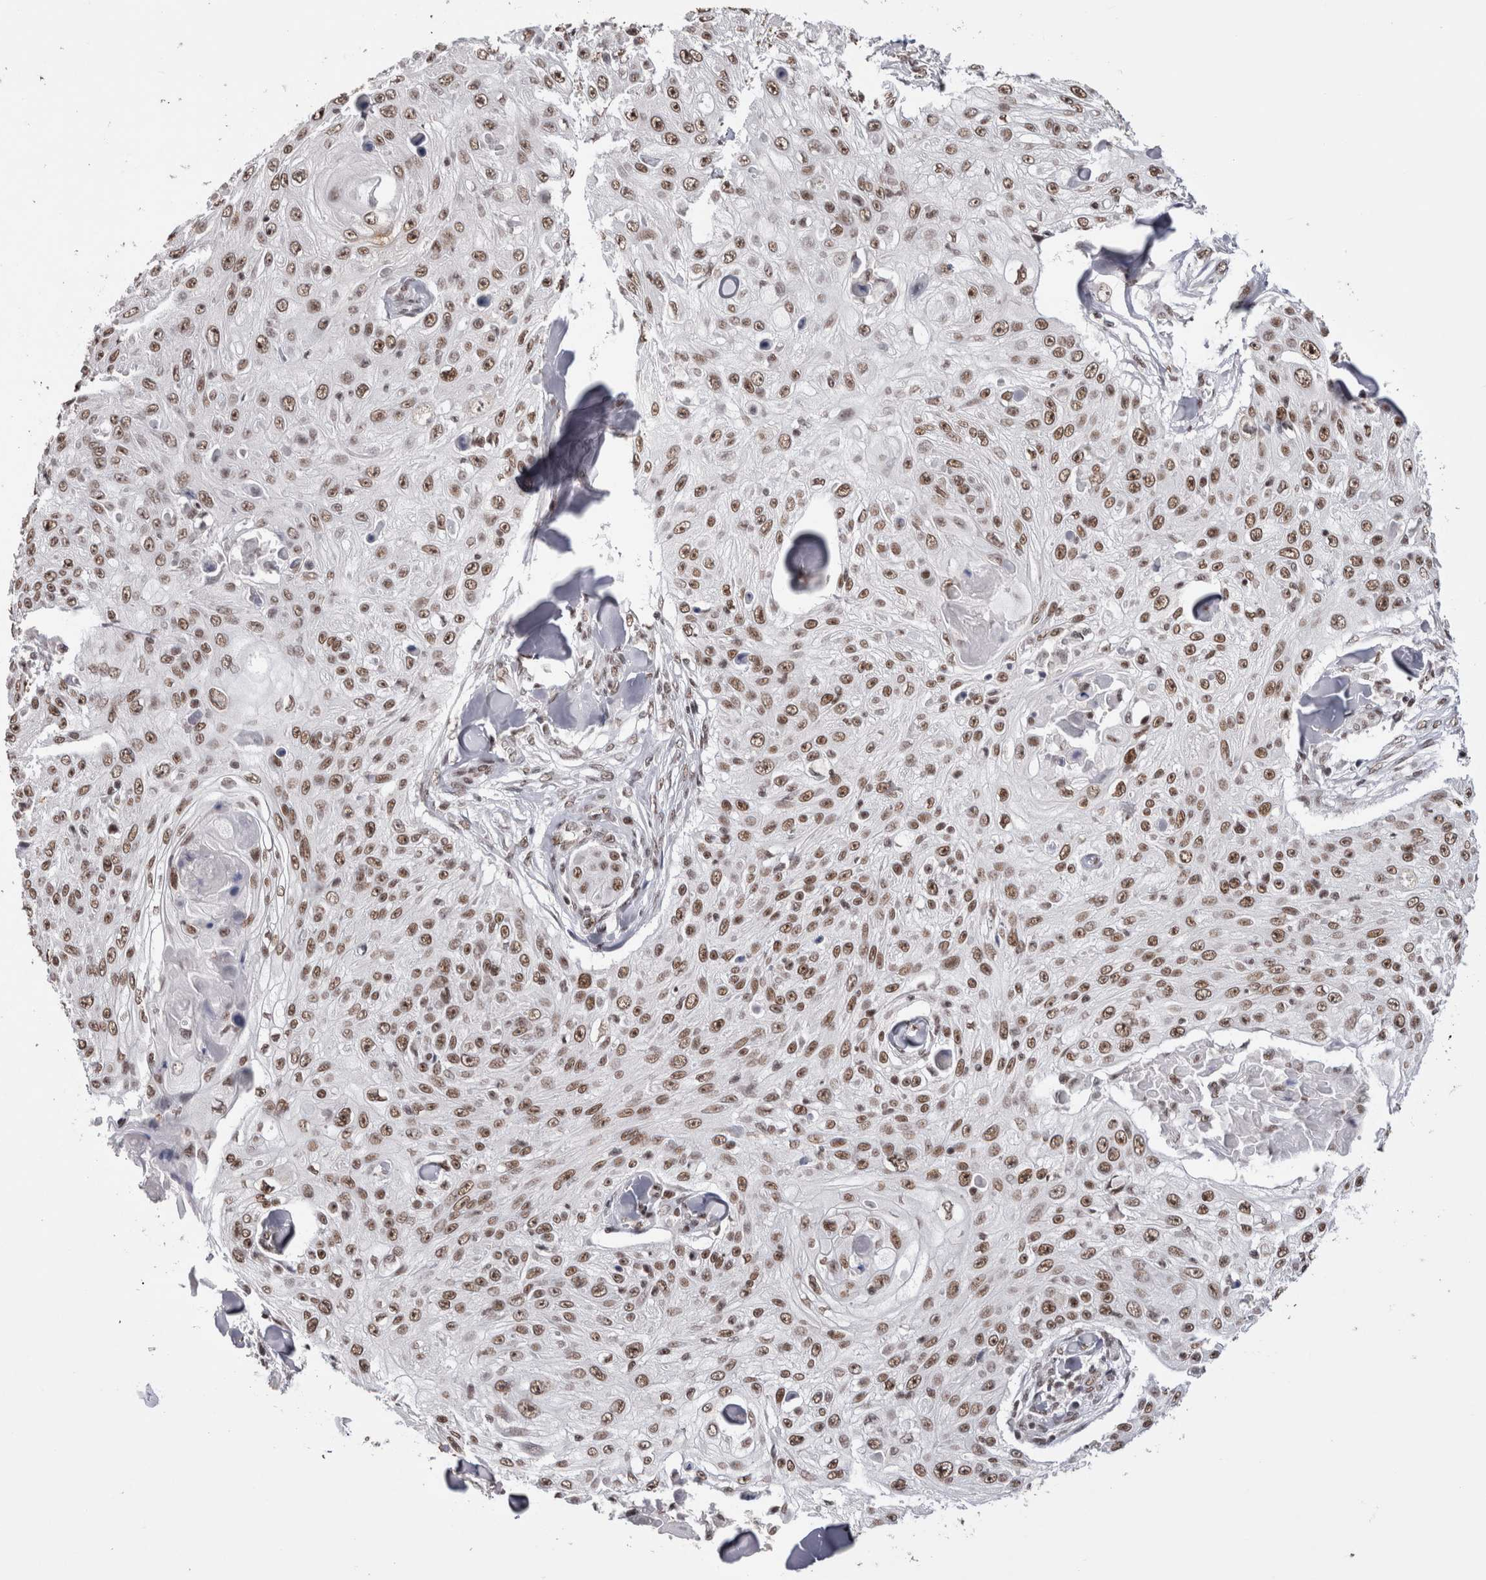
{"staining": {"intensity": "moderate", "quantity": ">75%", "location": "nuclear"}, "tissue": "skin cancer", "cell_type": "Tumor cells", "image_type": "cancer", "snomed": [{"axis": "morphology", "description": "Squamous cell carcinoma, NOS"}, {"axis": "topography", "description": "Skin"}], "caption": "Tumor cells exhibit medium levels of moderate nuclear expression in about >75% of cells in human skin squamous cell carcinoma.", "gene": "SMC1A", "patient": {"sex": "male", "age": 86}}